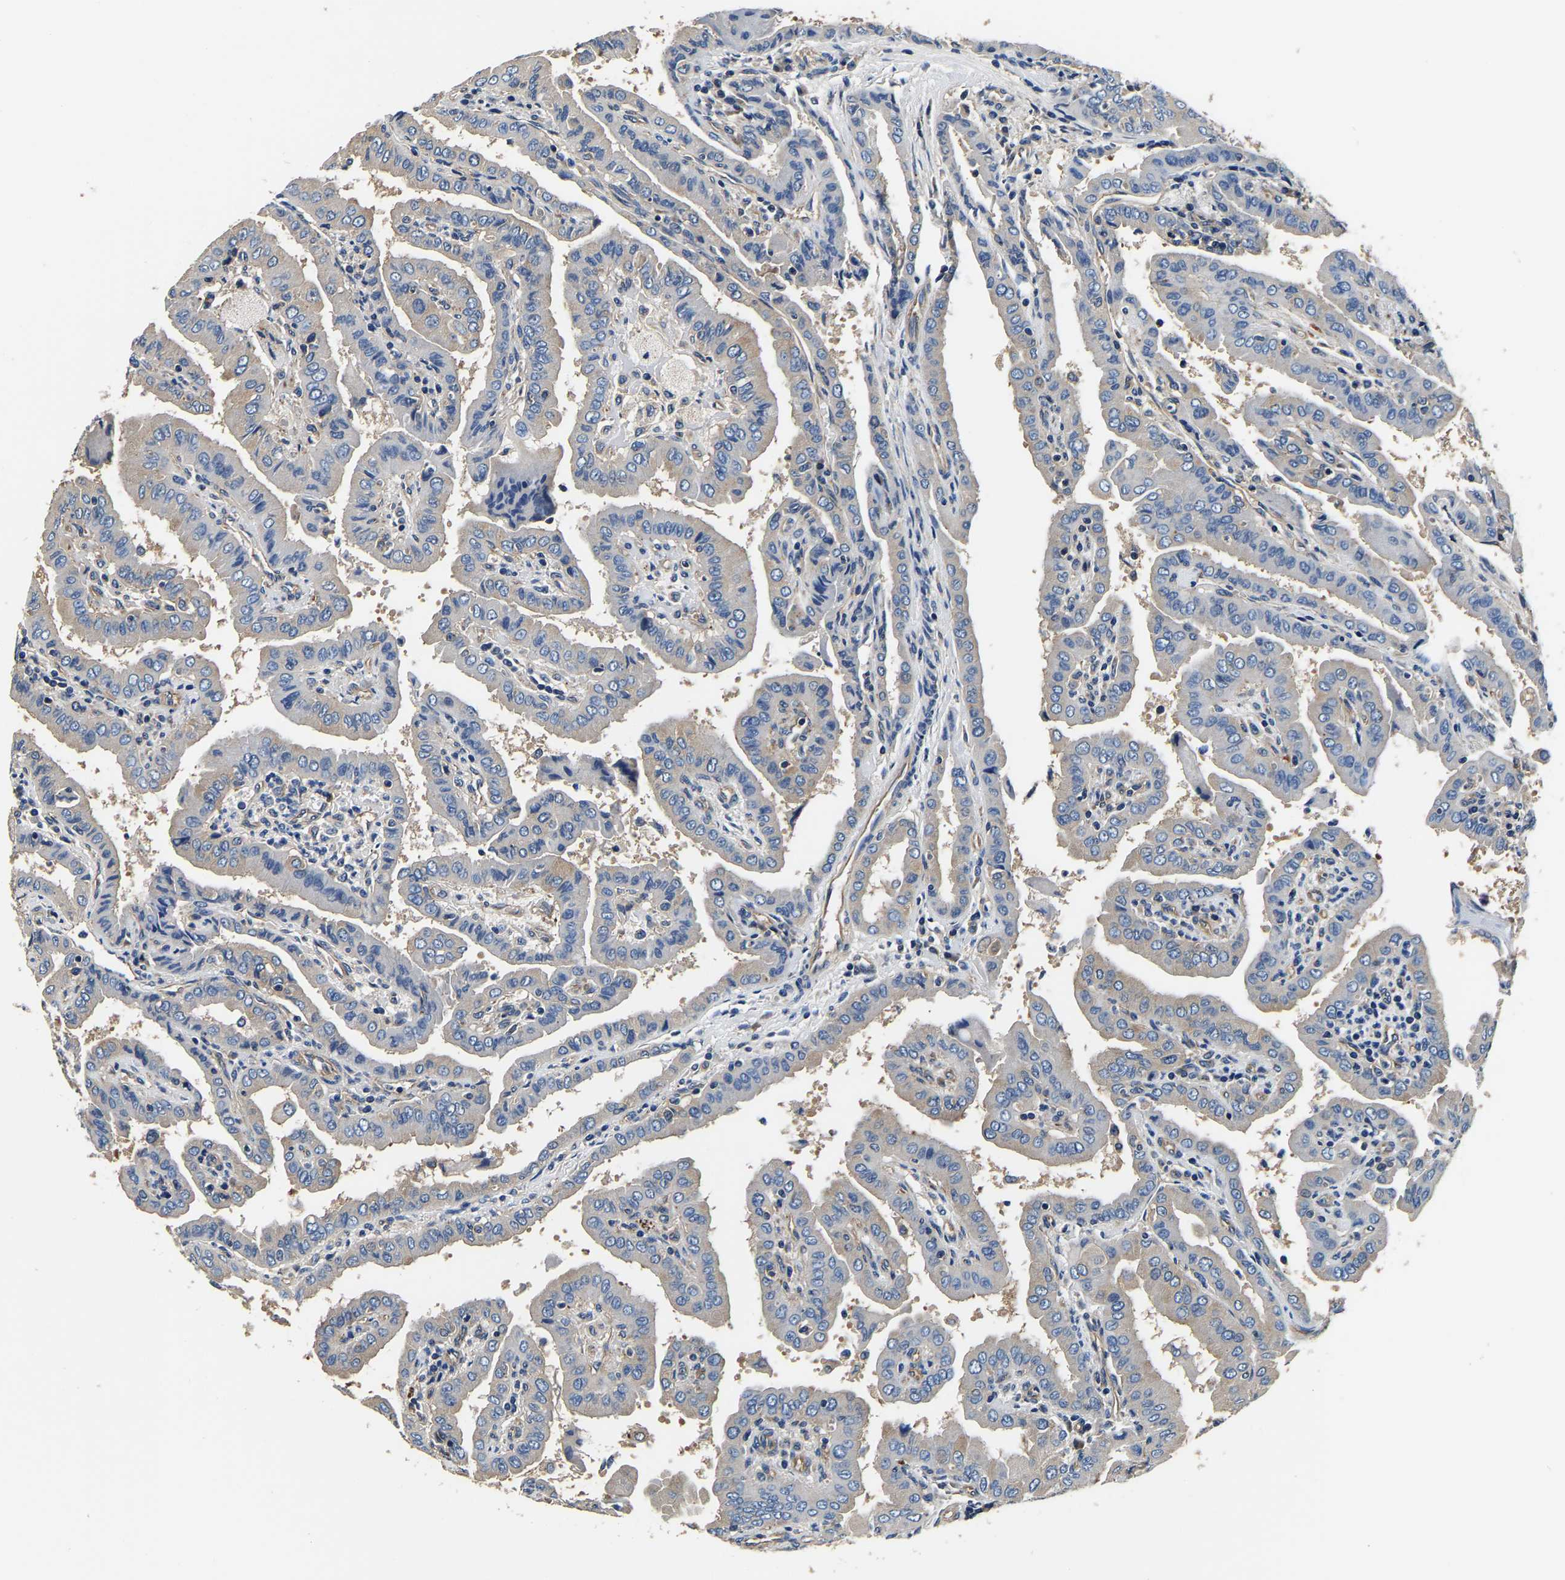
{"staining": {"intensity": "negative", "quantity": "none", "location": "none"}, "tissue": "thyroid cancer", "cell_type": "Tumor cells", "image_type": "cancer", "snomed": [{"axis": "morphology", "description": "Papillary adenocarcinoma, NOS"}, {"axis": "topography", "description": "Thyroid gland"}], "caption": "This is an immunohistochemistry histopathology image of thyroid papillary adenocarcinoma. There is no expression in tumor cells.", "gene": "SH3GLB1", "patient": {"sex": "male", "age": 33}}